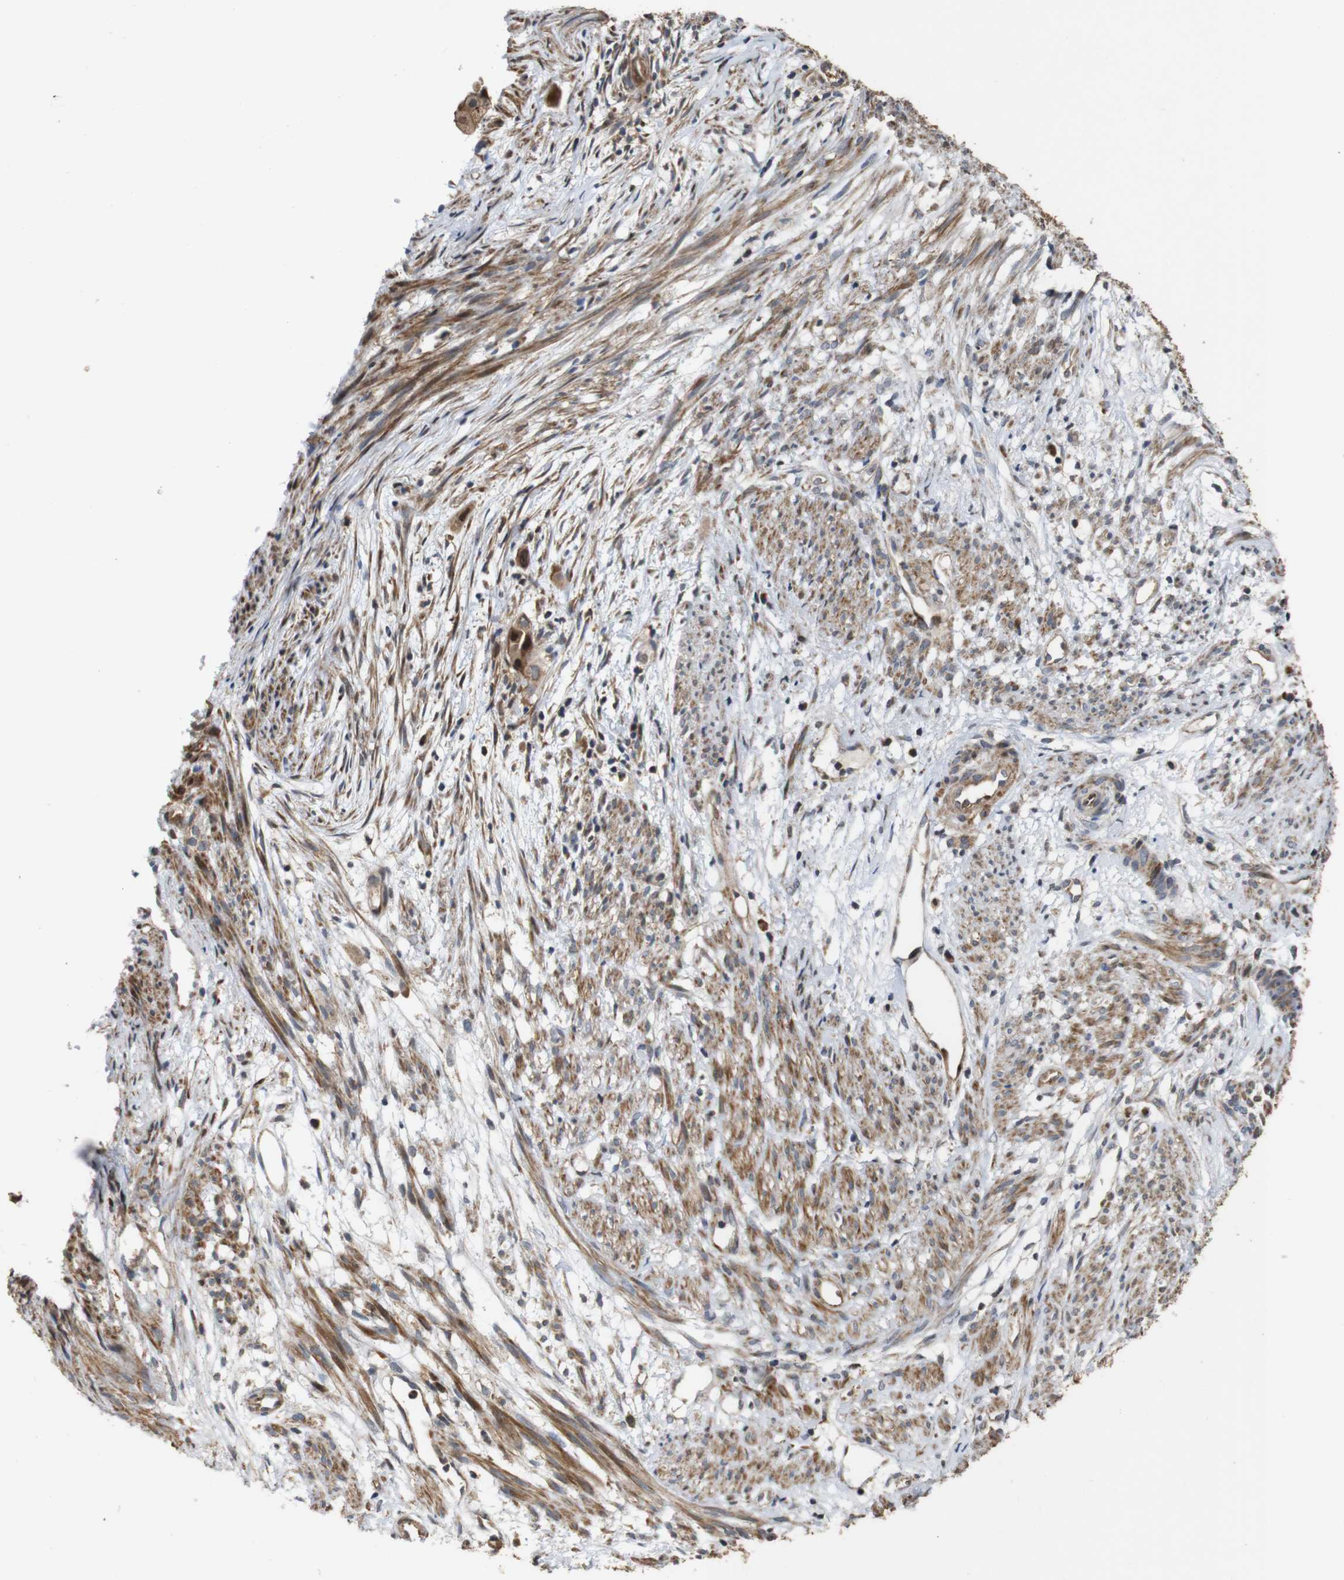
{"staining": {"intensity": "moderate", "quantity": ">75%", "location": "cytoplasmic/membranous"}, "tissue": "cervical cancer", "cell_type": "Tumor cells", "image_type": "cancer", "snomed": [{"axis": "morphology", "description": "Normal tissue, NOS"}, {"axis": "morphology", "description": "Adenocarcinoma, NOS"}, {"axis": "topography", "description": "Cervix"}, {"axis": "topography", "description": "Endometrium"}], "caption": "IHC image of cervical cancer (adenocarcinoma) stained for a protein (brown), which displays medium levels of moderate cytoplasmic/membranous positivity in approximately >75% of tumor cells.", "gene": "SNN", "patient": {"sex": "female", "age": 86}}